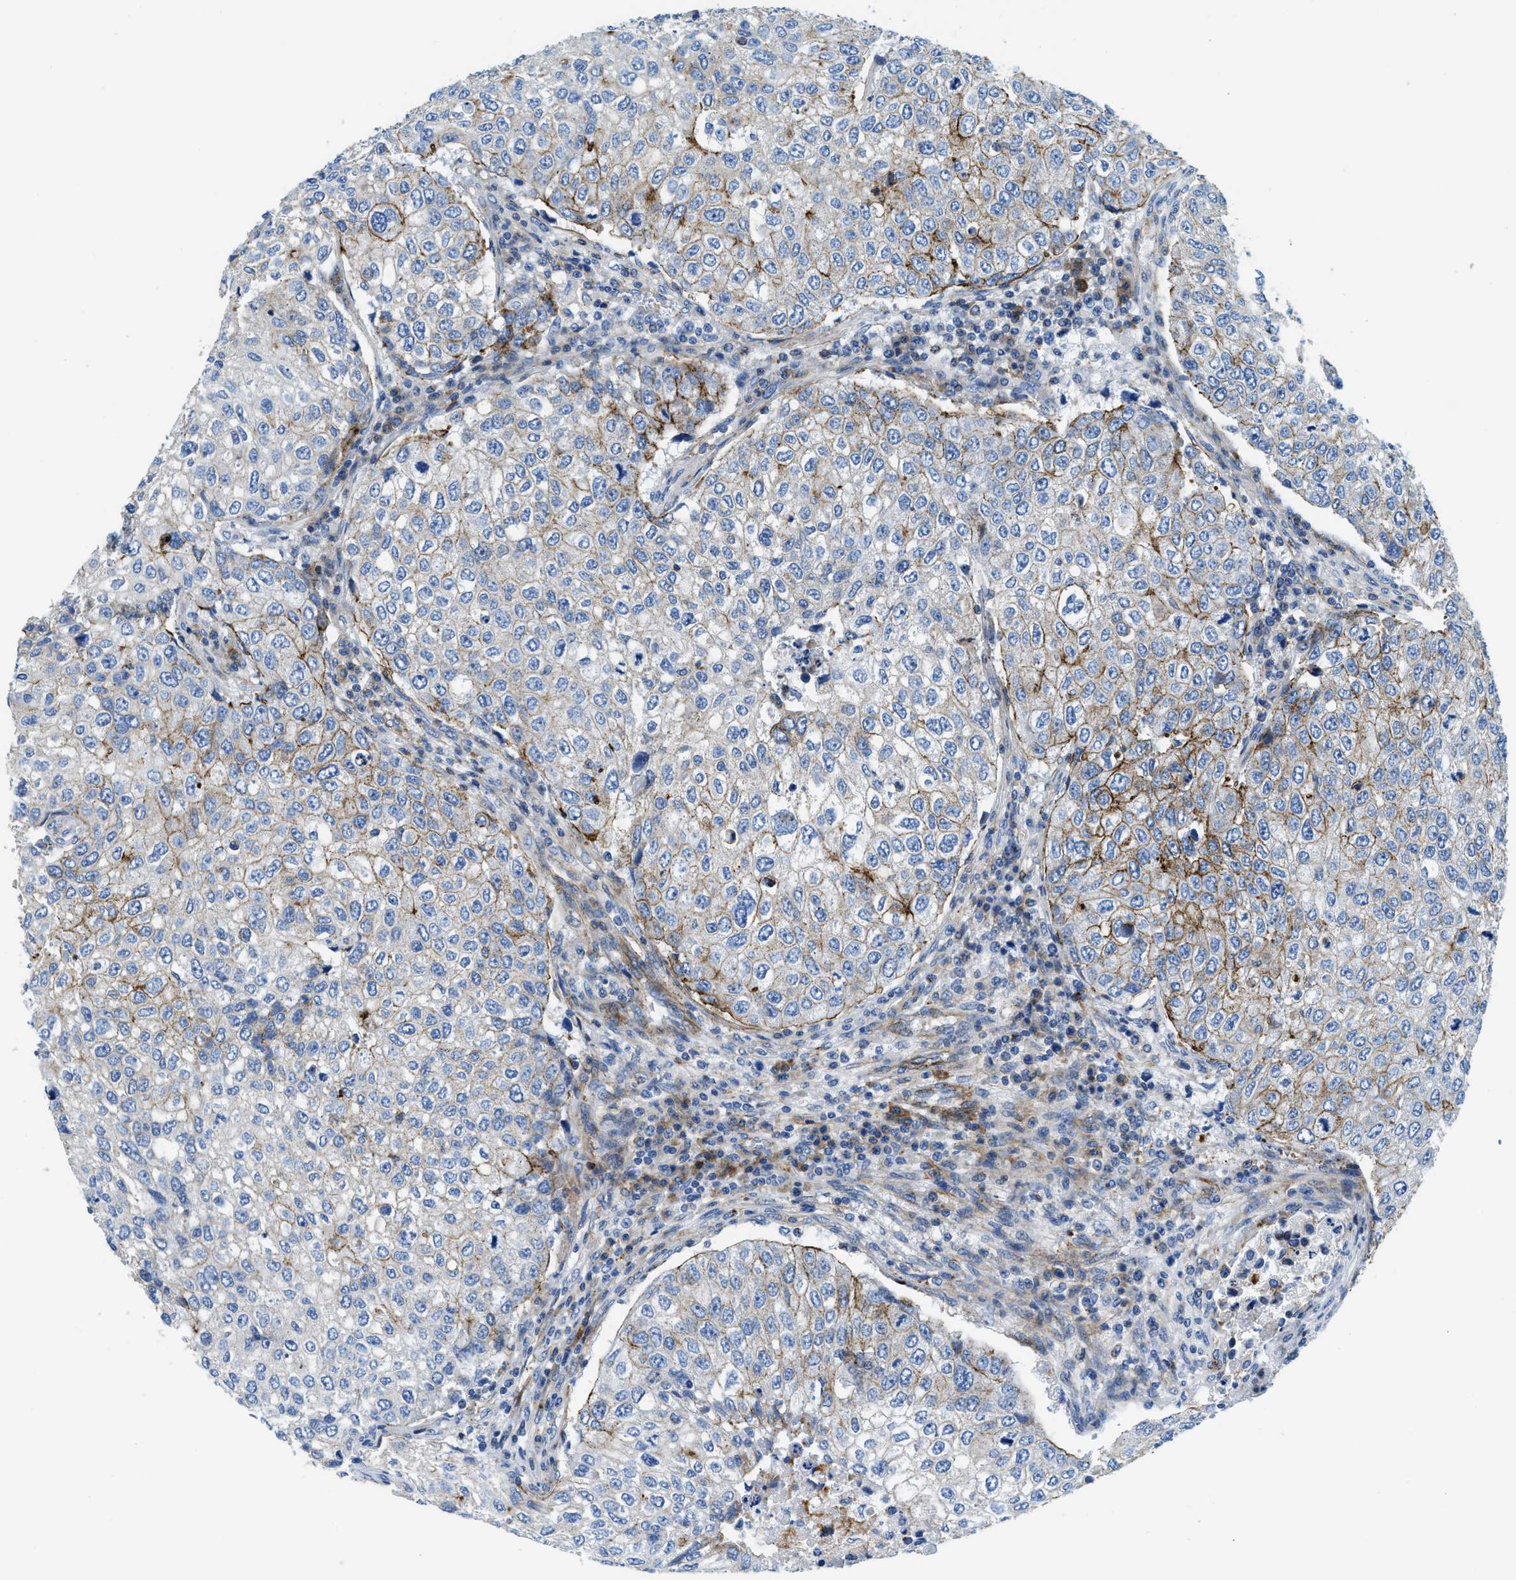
{"staining": {"intensity": "moderate", "quantity": "25%-75%", "location": "cytoplasmic/membranous"}, "tissue": "urothelial cancer", "cell_type": "Tumor cells", "image_type": "cancer", "snomed": [{"axis": "morphology", "description": "Urothelial carcinoma, High grade"}, {"axis": "topography", "description": "Lymph node"}, {"axis": "topography", "description": "Urinary bladder"}], "caption": "Tumor cells reveal medium levels of moderate cytoplasmic/membranous positivity in approximately 25%-75% of cells in human high-grade urothelial carcinoma. (DAB = brown stain, brightfield microscopy at high magnification).", "gene": "CUTA", "patient": {"sex": "male", "age": 51}}